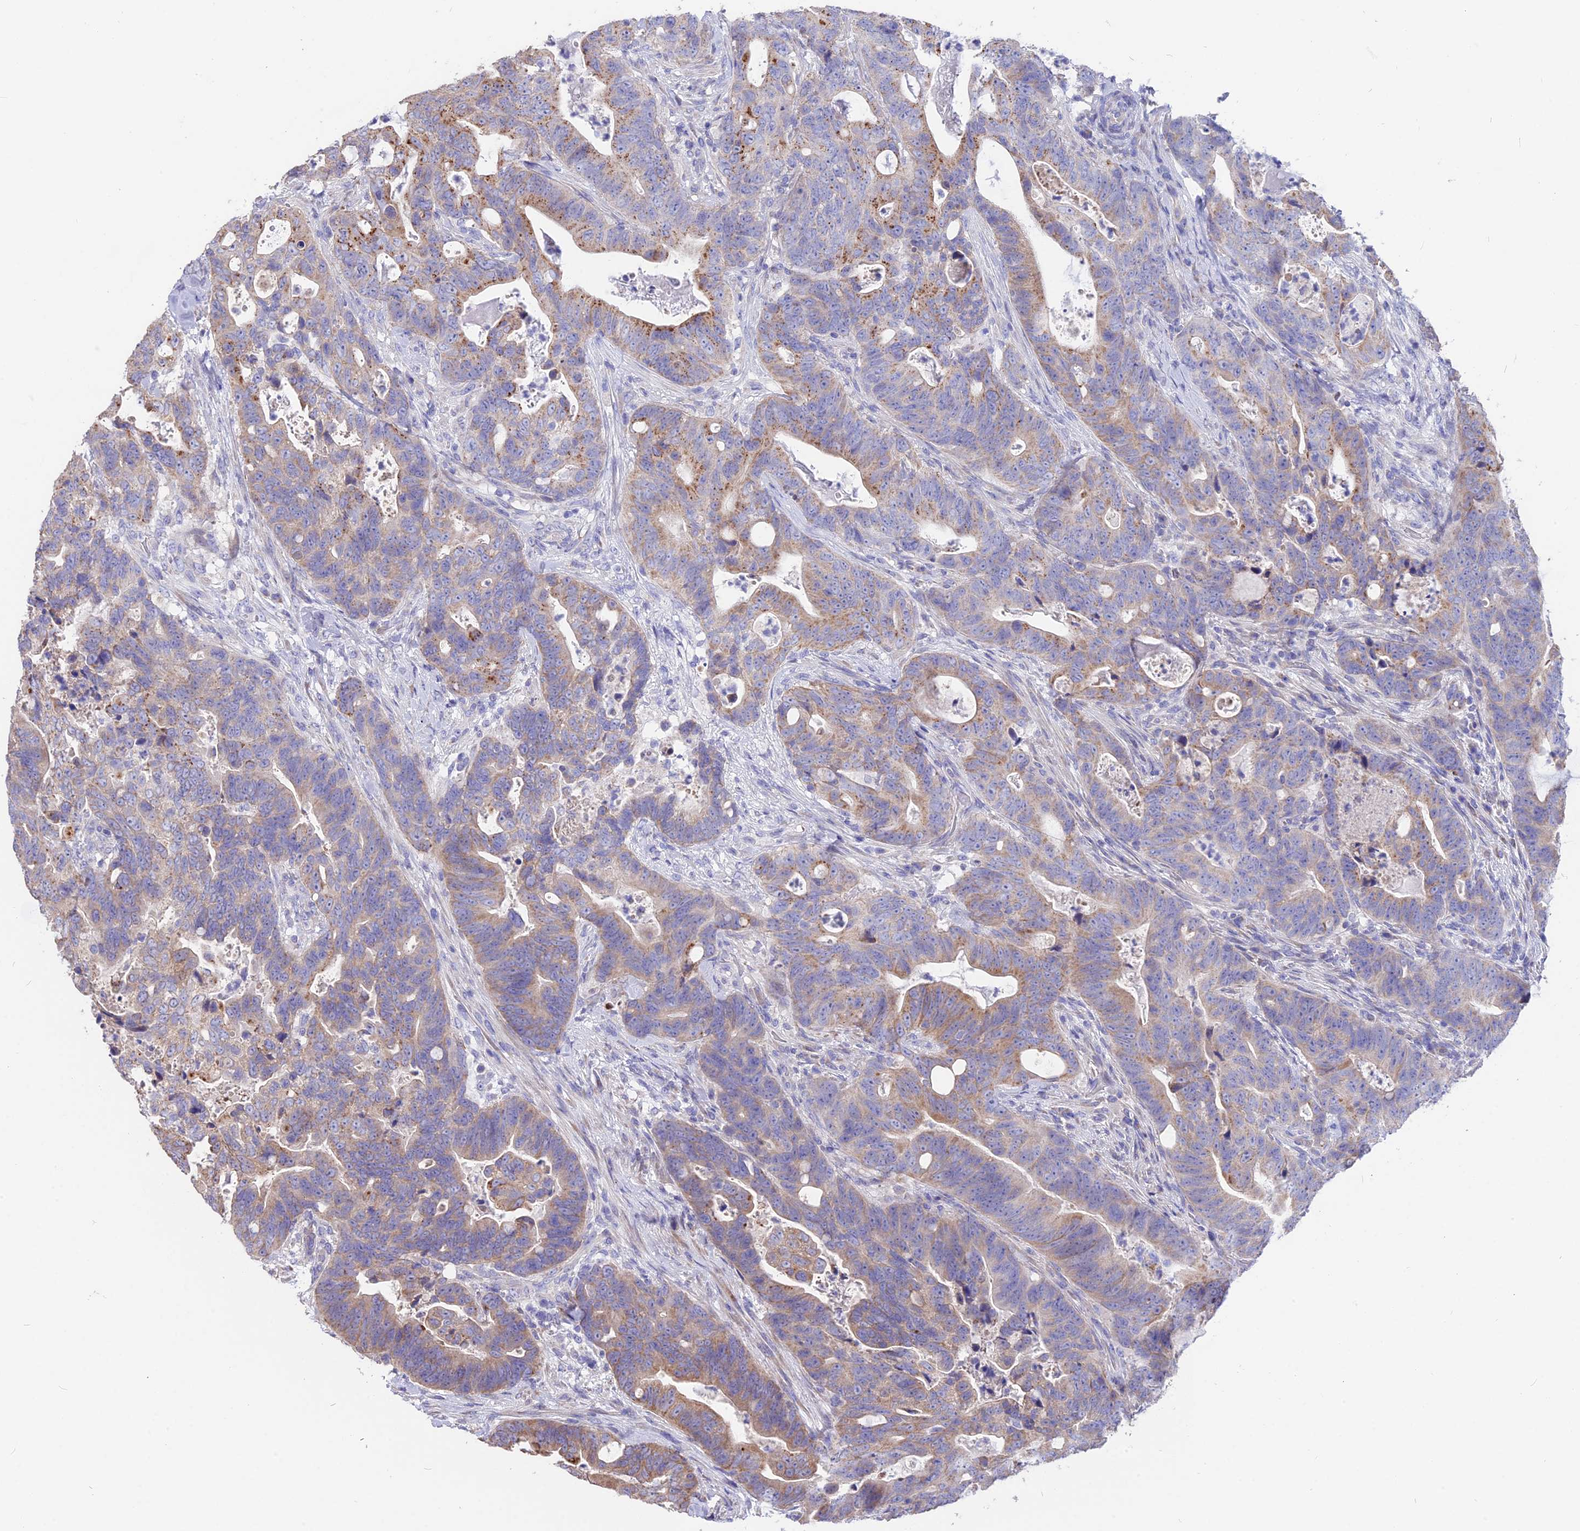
{"staining": {"intensity": "moderate", "quantity": "<25%", "location": "cytoplasmic/membranous"}, "tissue": "colorectal cancer", "cell_type": "Tumor cells", "image_type": "cancer", "snomed": [{"axis": "morphology", "description": "Adenocarcinoma, NOS"}, {"axis": "topography", "description": "Colon"}], "caption": "A photomicrograph of colorectal cancer (adenocarcinoma) stained for a protein demonstrates moderate cytoplasmic/membranous brown staining in tumor cells. (Stains: DAB in brown, nuclei in blue, Microscopy: brightfield microscopy at high magnification).", "gene": "CYP2U1", "patient": {"sex": "female", "age": 82}}